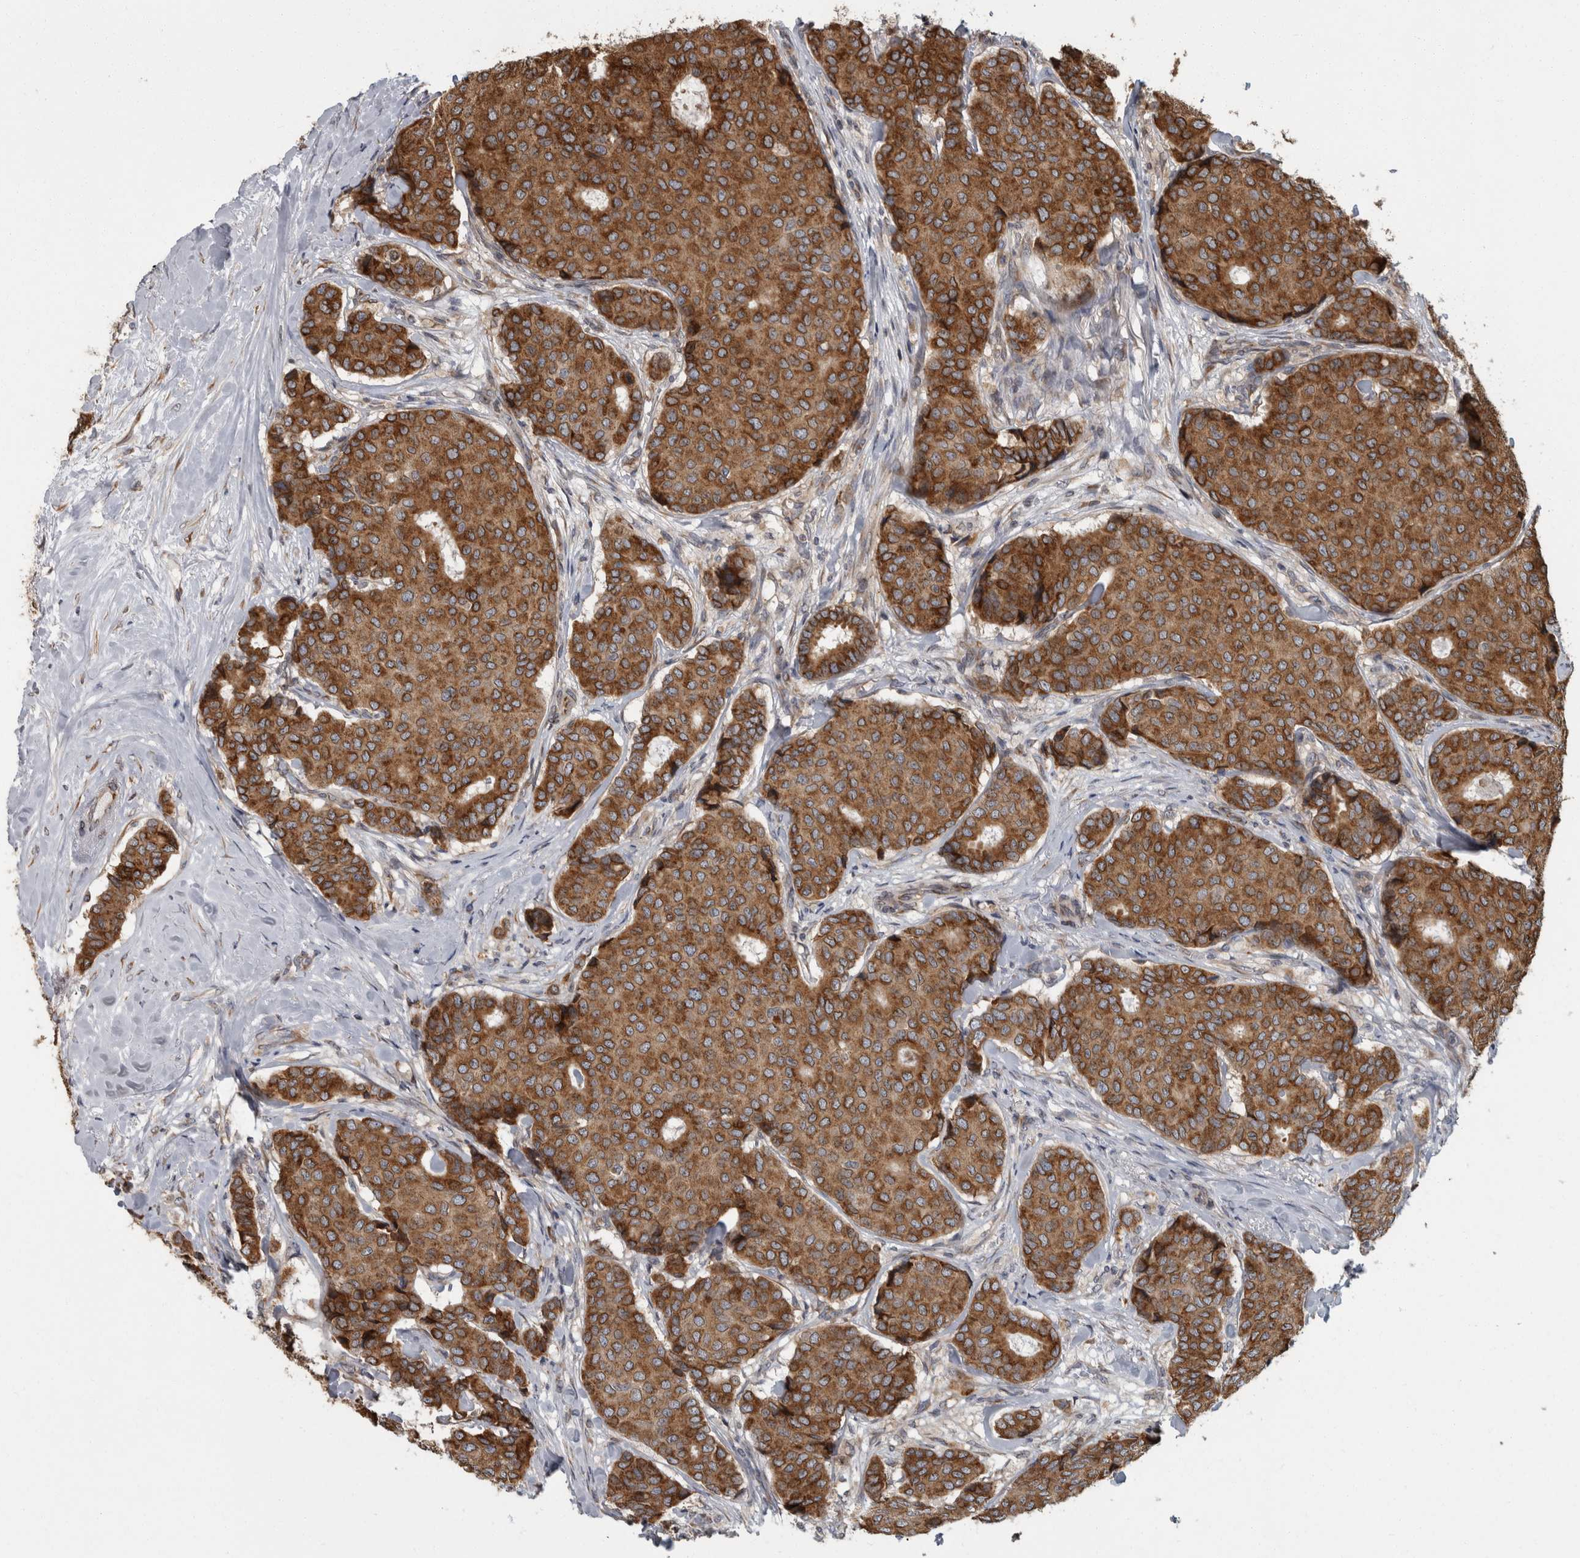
{"staining": {"intensity": "moderate", "quantity": ">75%", "location": "cytoplasmic/membranous"}, "tissue": "breast cancer", "cell_type": "Tumor cells", "image_type": "cancer", "snomed": [{"axis": "morphology", "description": "Duct carcinoma"}, {"axis": "topography", "description": "Breast"}], "caption": "DAB (3,3'-diaminobenzidine) immunohistochemical staining of breast cancer (infiltrating ductal carcinoma) exhibits moderate cytoplasmic/membranous protein expression in about >75% of tumor cells.", "gene": "LMAN2L", "patient": {"sex": "female", "age": 75}}